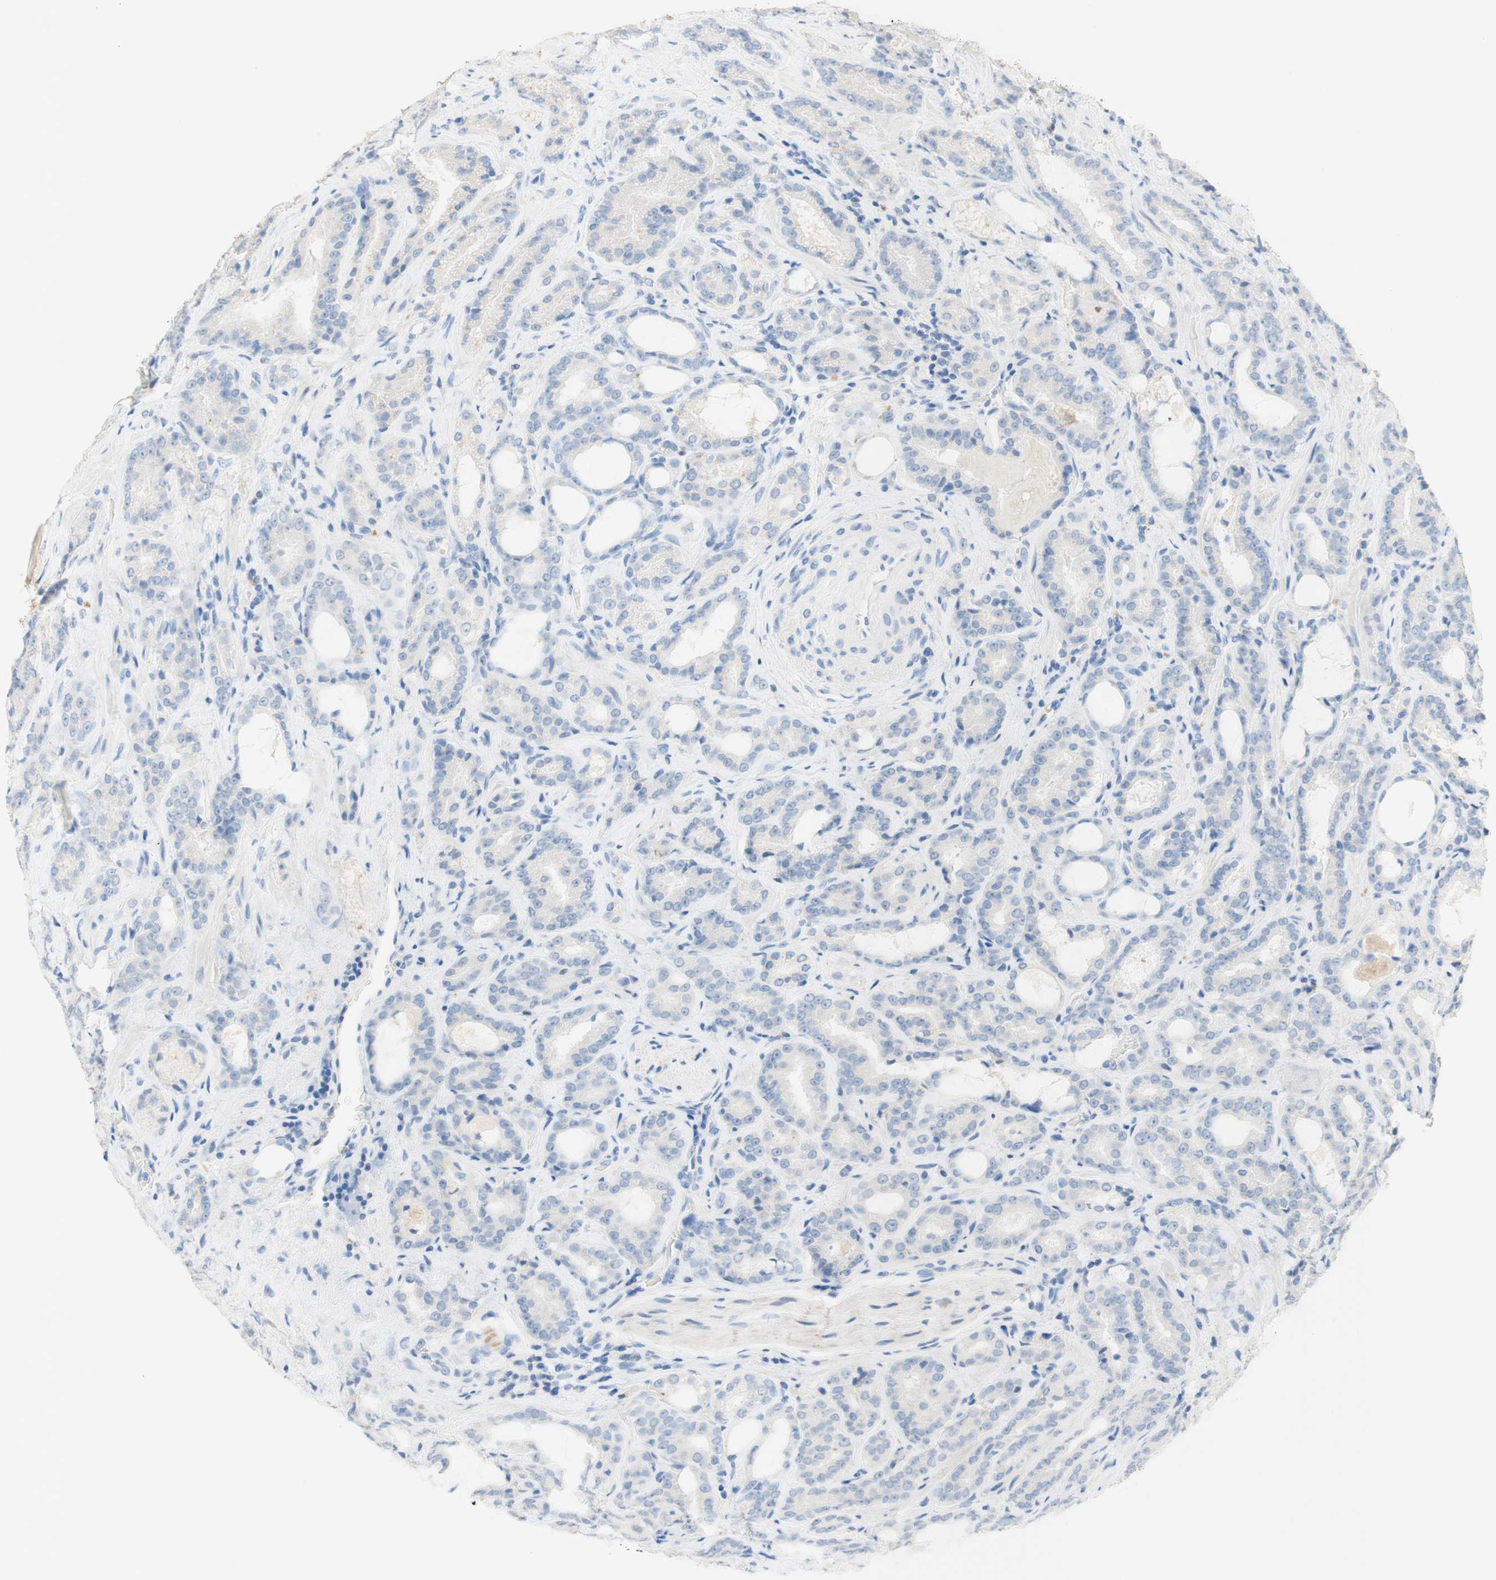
{"staining": {"intensity": "negative", "quantity": "none", "location": "none"}, "tissue": "prostate cancer", "cell_type": "Tumor cells", "image_type": "cancer", "snomed": [{"axis": "morphology", "description": "Adenocarcinoma, Low grade"}, {"axis": "topography", "description": "Prostate"}], "caption": "Micrograph shows no significant protein expression in tumor cells of prostate cancer (low-grade adenocarcinoma). Nuclei are stained in blue.", "gene": "POLR2J3", "patient": {"sex": "male", "age": 60}}